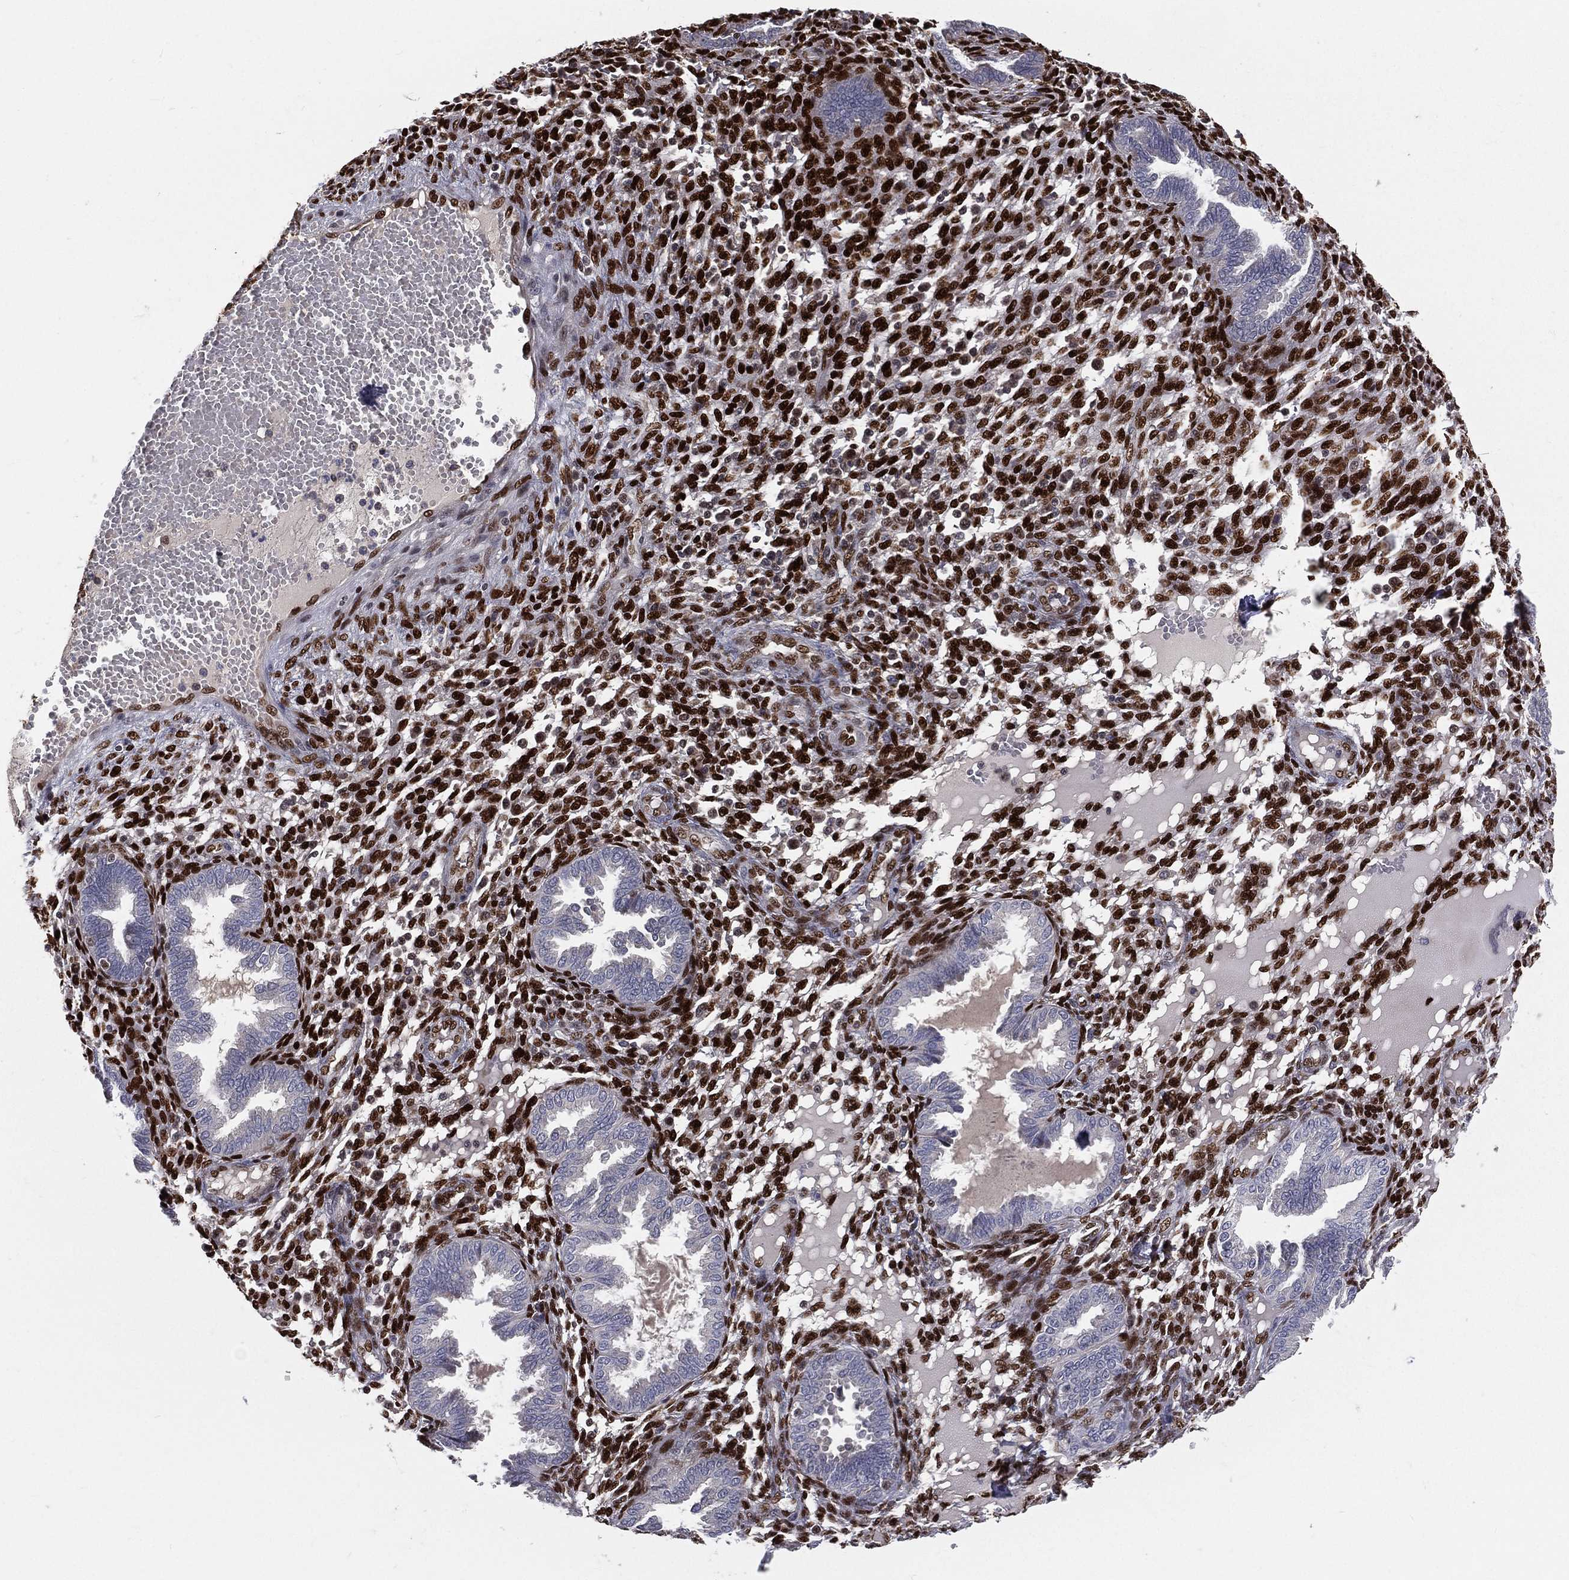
{"staining": {"intensity": "strong", "quantity": ">75%", "location": "nuclear"}, "tissue": "endometrium", "cell_type": "Cells in endometrial stroma", "image_type": "normal", "snomed": [{"axis": "morphology", "description": "Normal tissue, NOS"}, {"axis": "topography", "description": "Endometrium"}], "caption": "Cells in endometrial stroma exhibit strong nuclear positivity in about >75% of cells in normal endometrium. (DAB (3,3'-diaminobenzidine) = brown stain, brightfield microscopy at high magnification).", "gene": "ZEB1", "patient": {"sex": "female", "age": 42}}